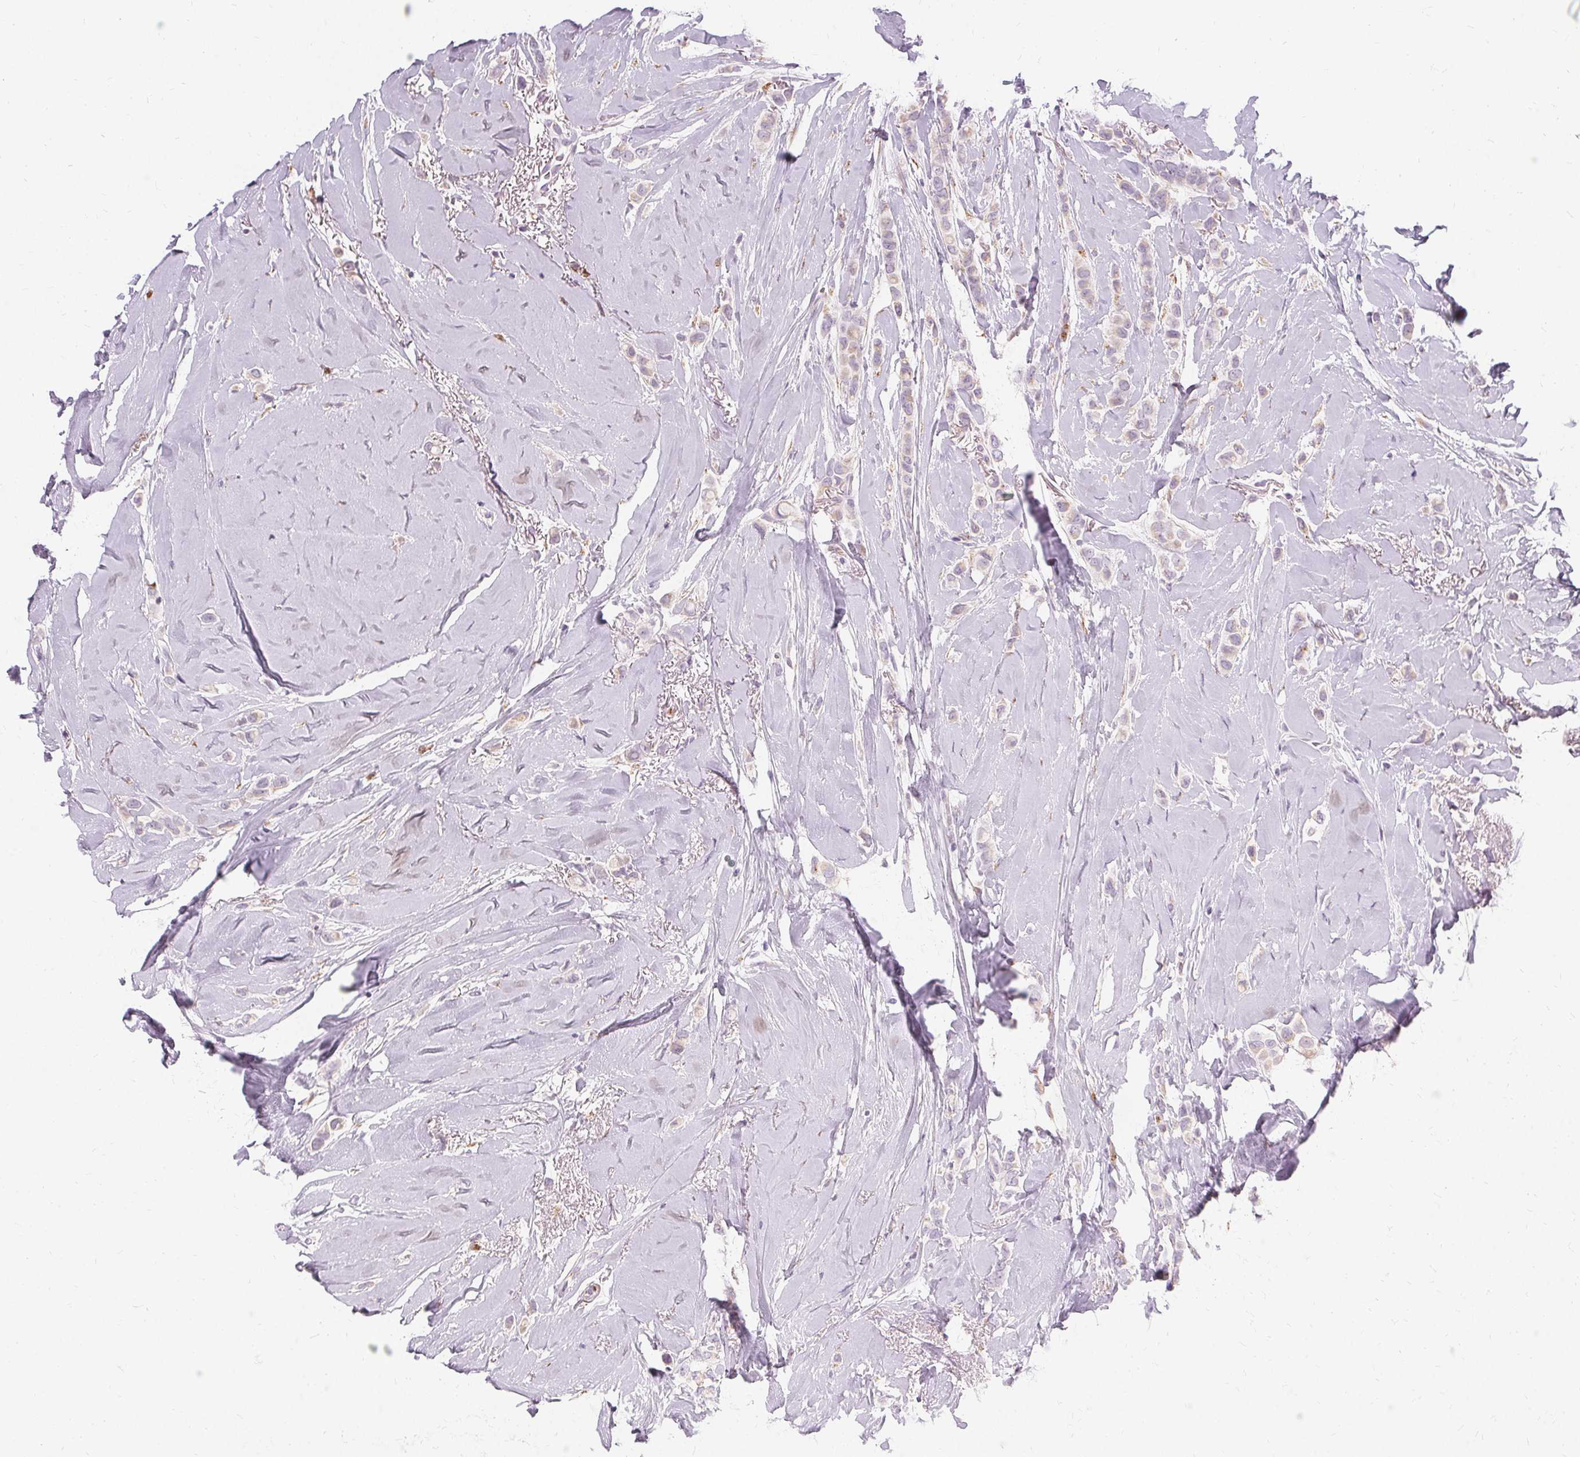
{"staining": {"intensity": "negative", "quantity": "none", "location": "none"}, "tissue": "breast cancer", "cell_type": "Tumor cells", "image_type": "cancer", "snomed": [{"axis": "morphology", "description": "Lobular carcinoma"}, {"axis": "topography", "description": "Breast"}], "caption": "Human breast cancer (lobular carcinoma) stained for a protein using immunohistochemistry displays no expression in tumor cells.", "gene": "FCRL3", "patient": {"sex": "female", "age": 66}}